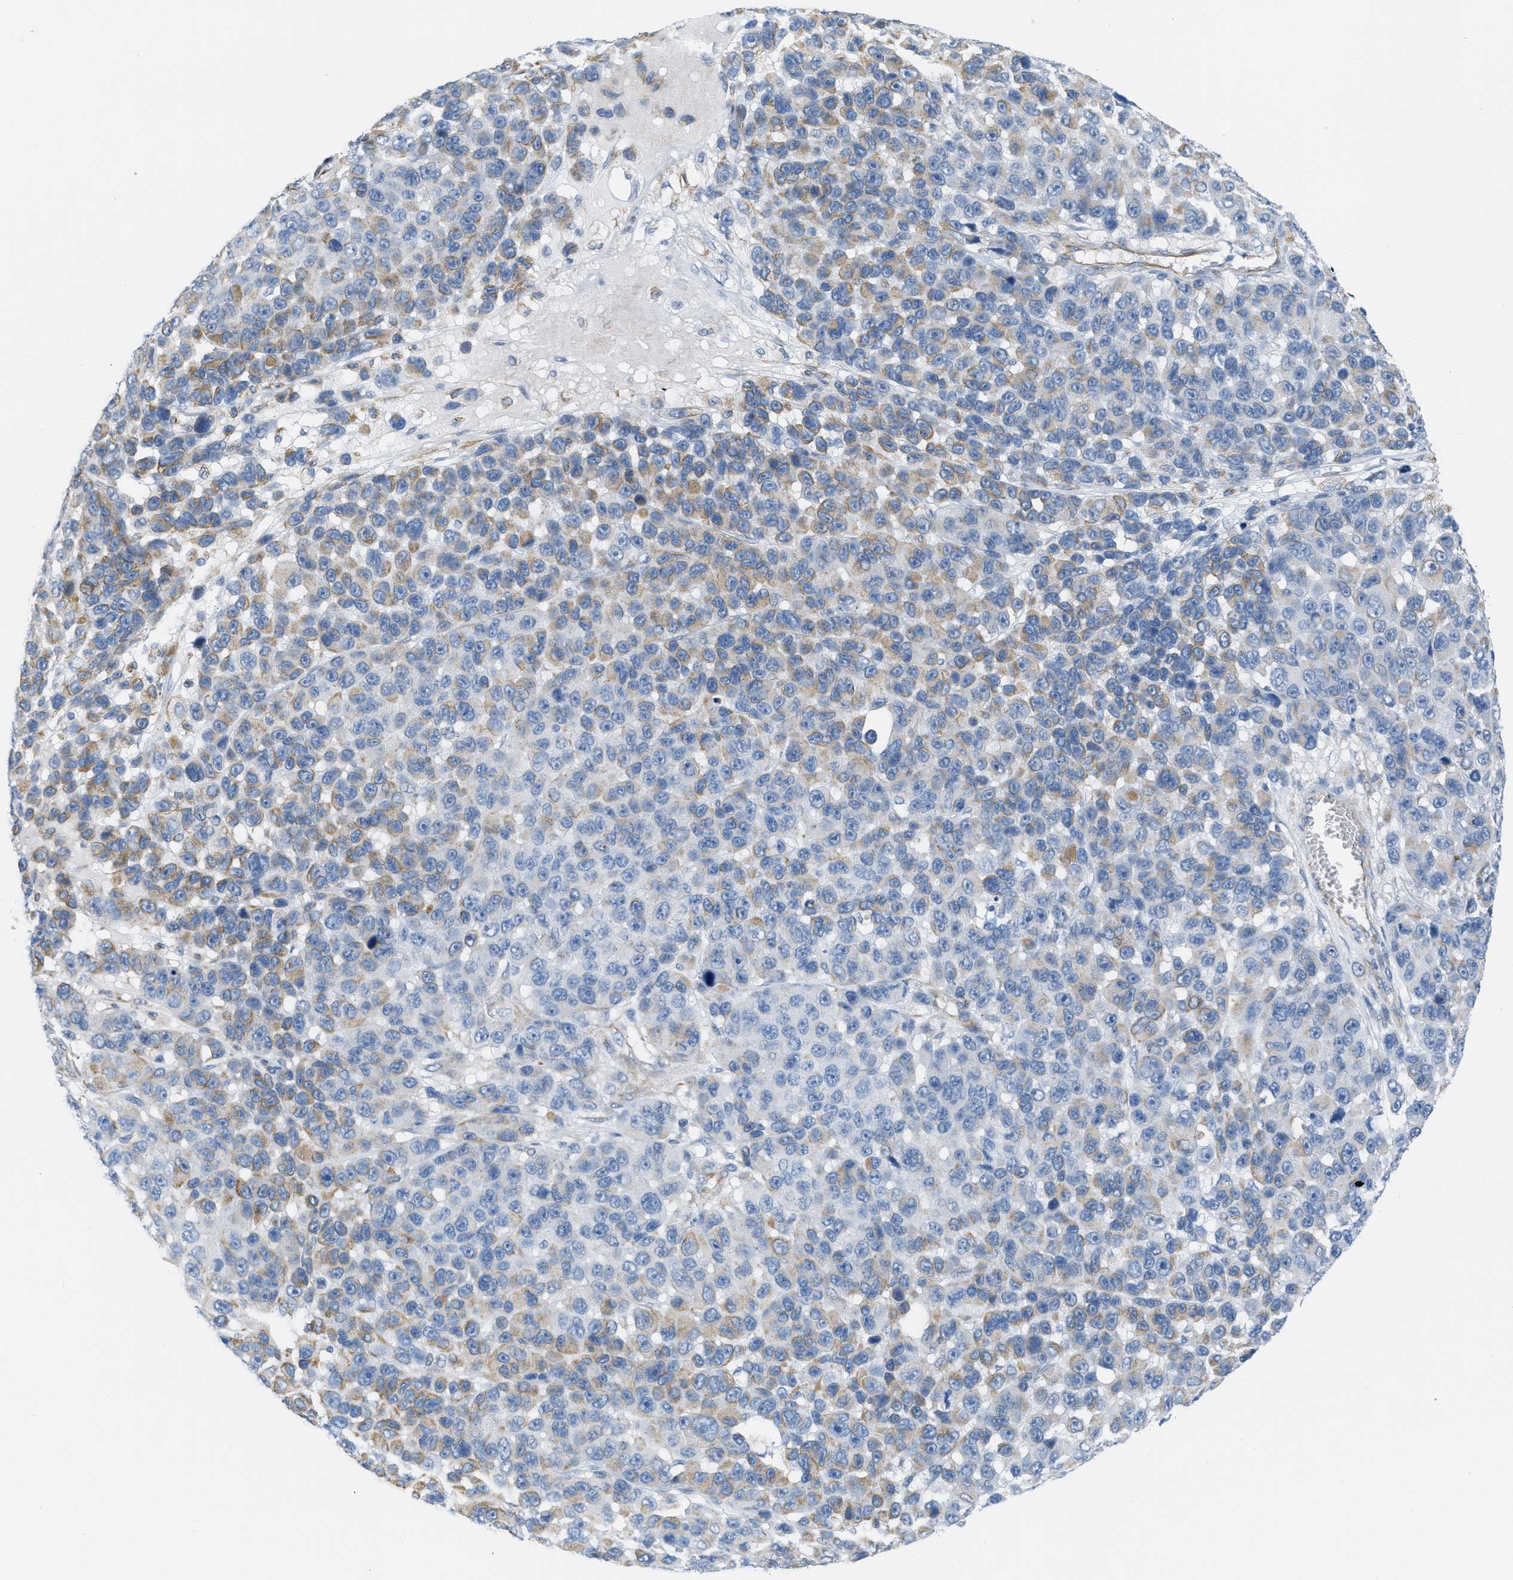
{"staining": {"intensity": "weak", "quantity": "25%-75%", "location": "cytoplasmic/membranous"}, "tissue": "melanoma", "cell_type": "Tumor cells", "image_type": "cancer", "snomed": [{"axis": "morphology", "description": "Malignant melanoma, NOS"}, {"axis": "topography", "description": "Skin"}], "caption": "A photomicrograph of human melanoma stained for a protein displays weak cytoplasmic/membranous brown staining in tumor cells.", "gene": "SLC12A1", "patient": {"sex": "male", "age": 53}}